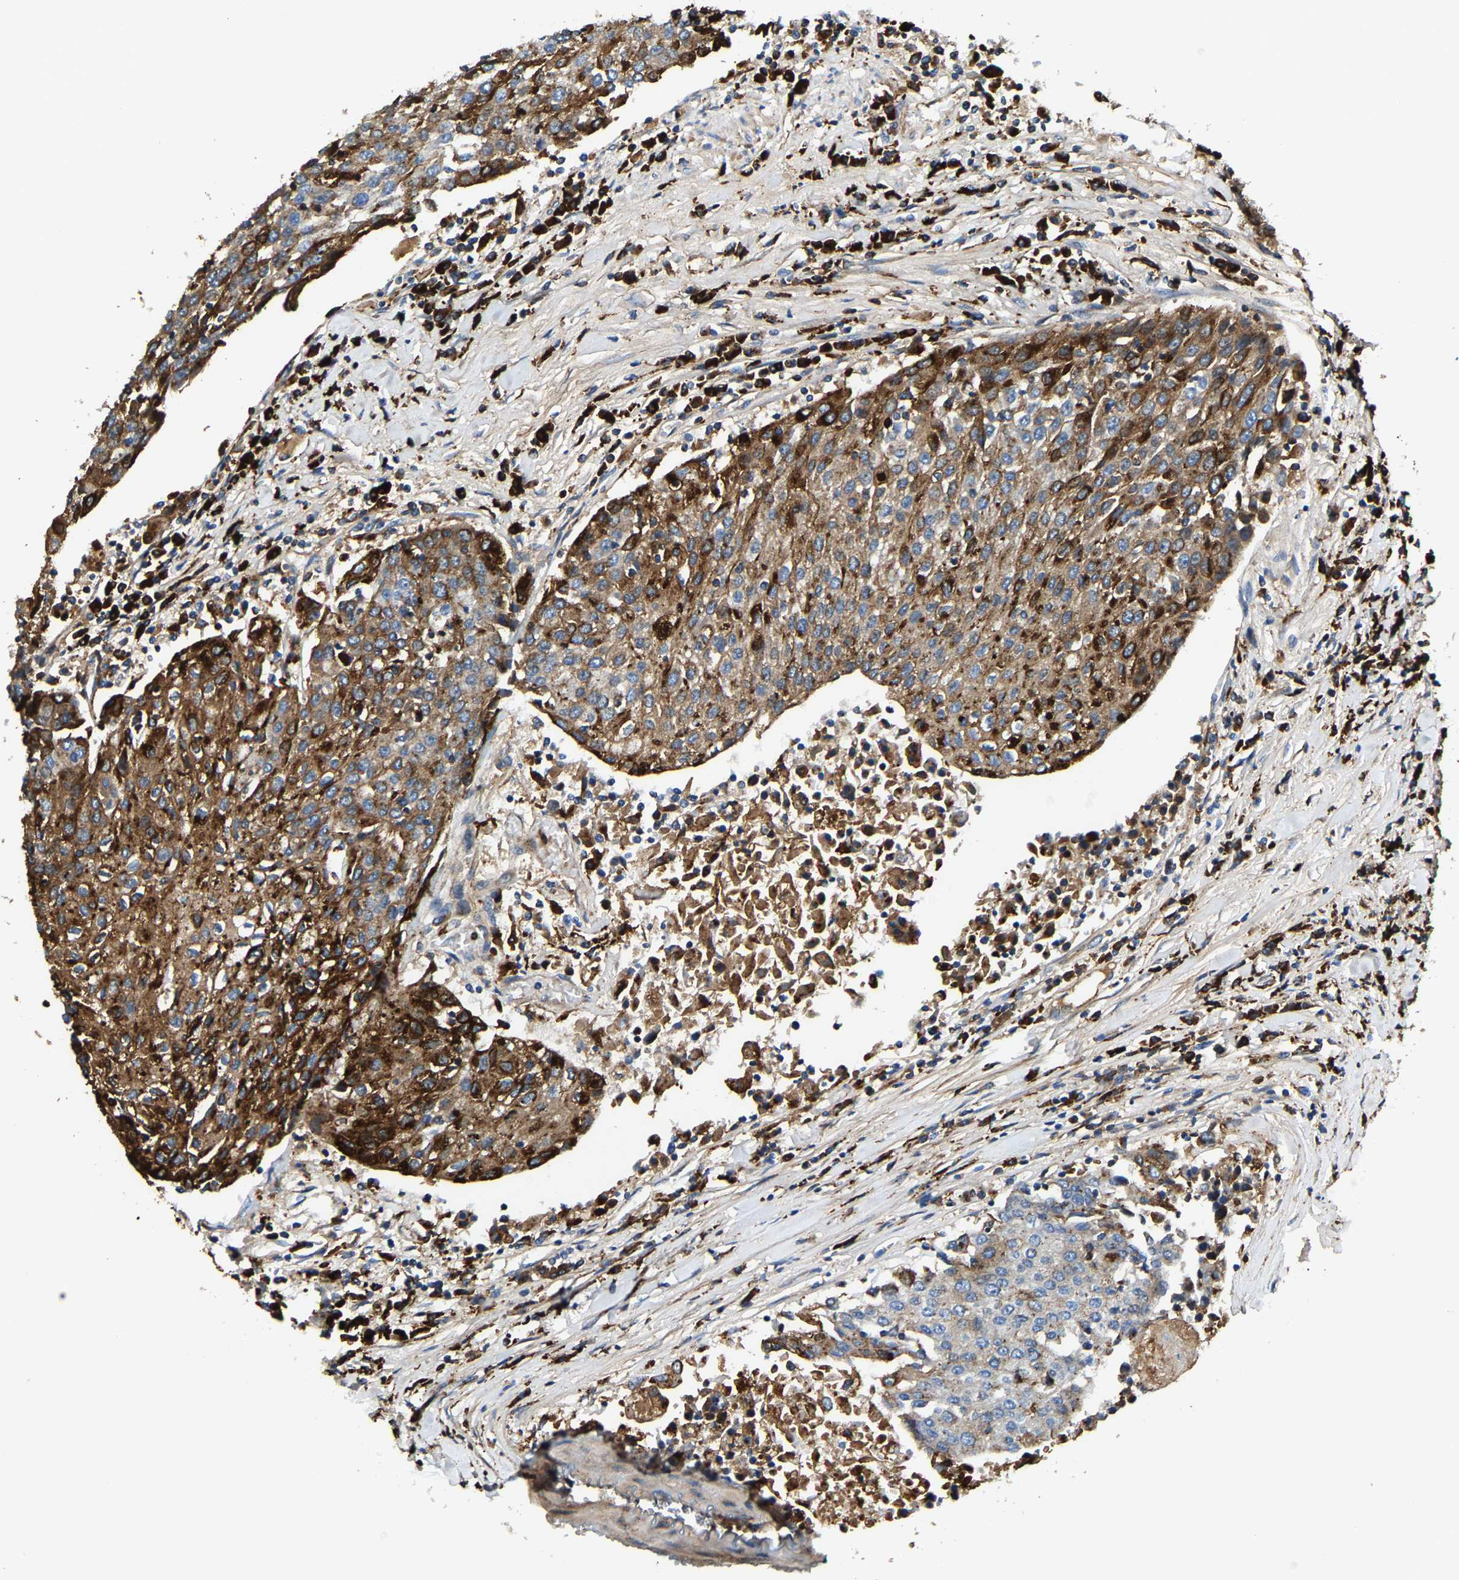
{"staining": {"intensity": "moderate", "quantity": "25%-75%", "location": "cytoplasmic/membranous"}, "tissue": "urothelial cancer", "cell_type": "Tumor cells", "image_type": "cancer", "snomed": [{"axis": "morphology", "description": "Urothelial carcinoma, High grade"}, {"axis": "topography", "description": "Urinary bladder"}], "caption": "Human urothelial cancer stained for a protein (brown) exhibits moderate cytoplasmic/membranous positive staining in about 25%-75% of tumor cells.", "gene": "DPP7", "patient": {"sex": "female", "age": 85}}